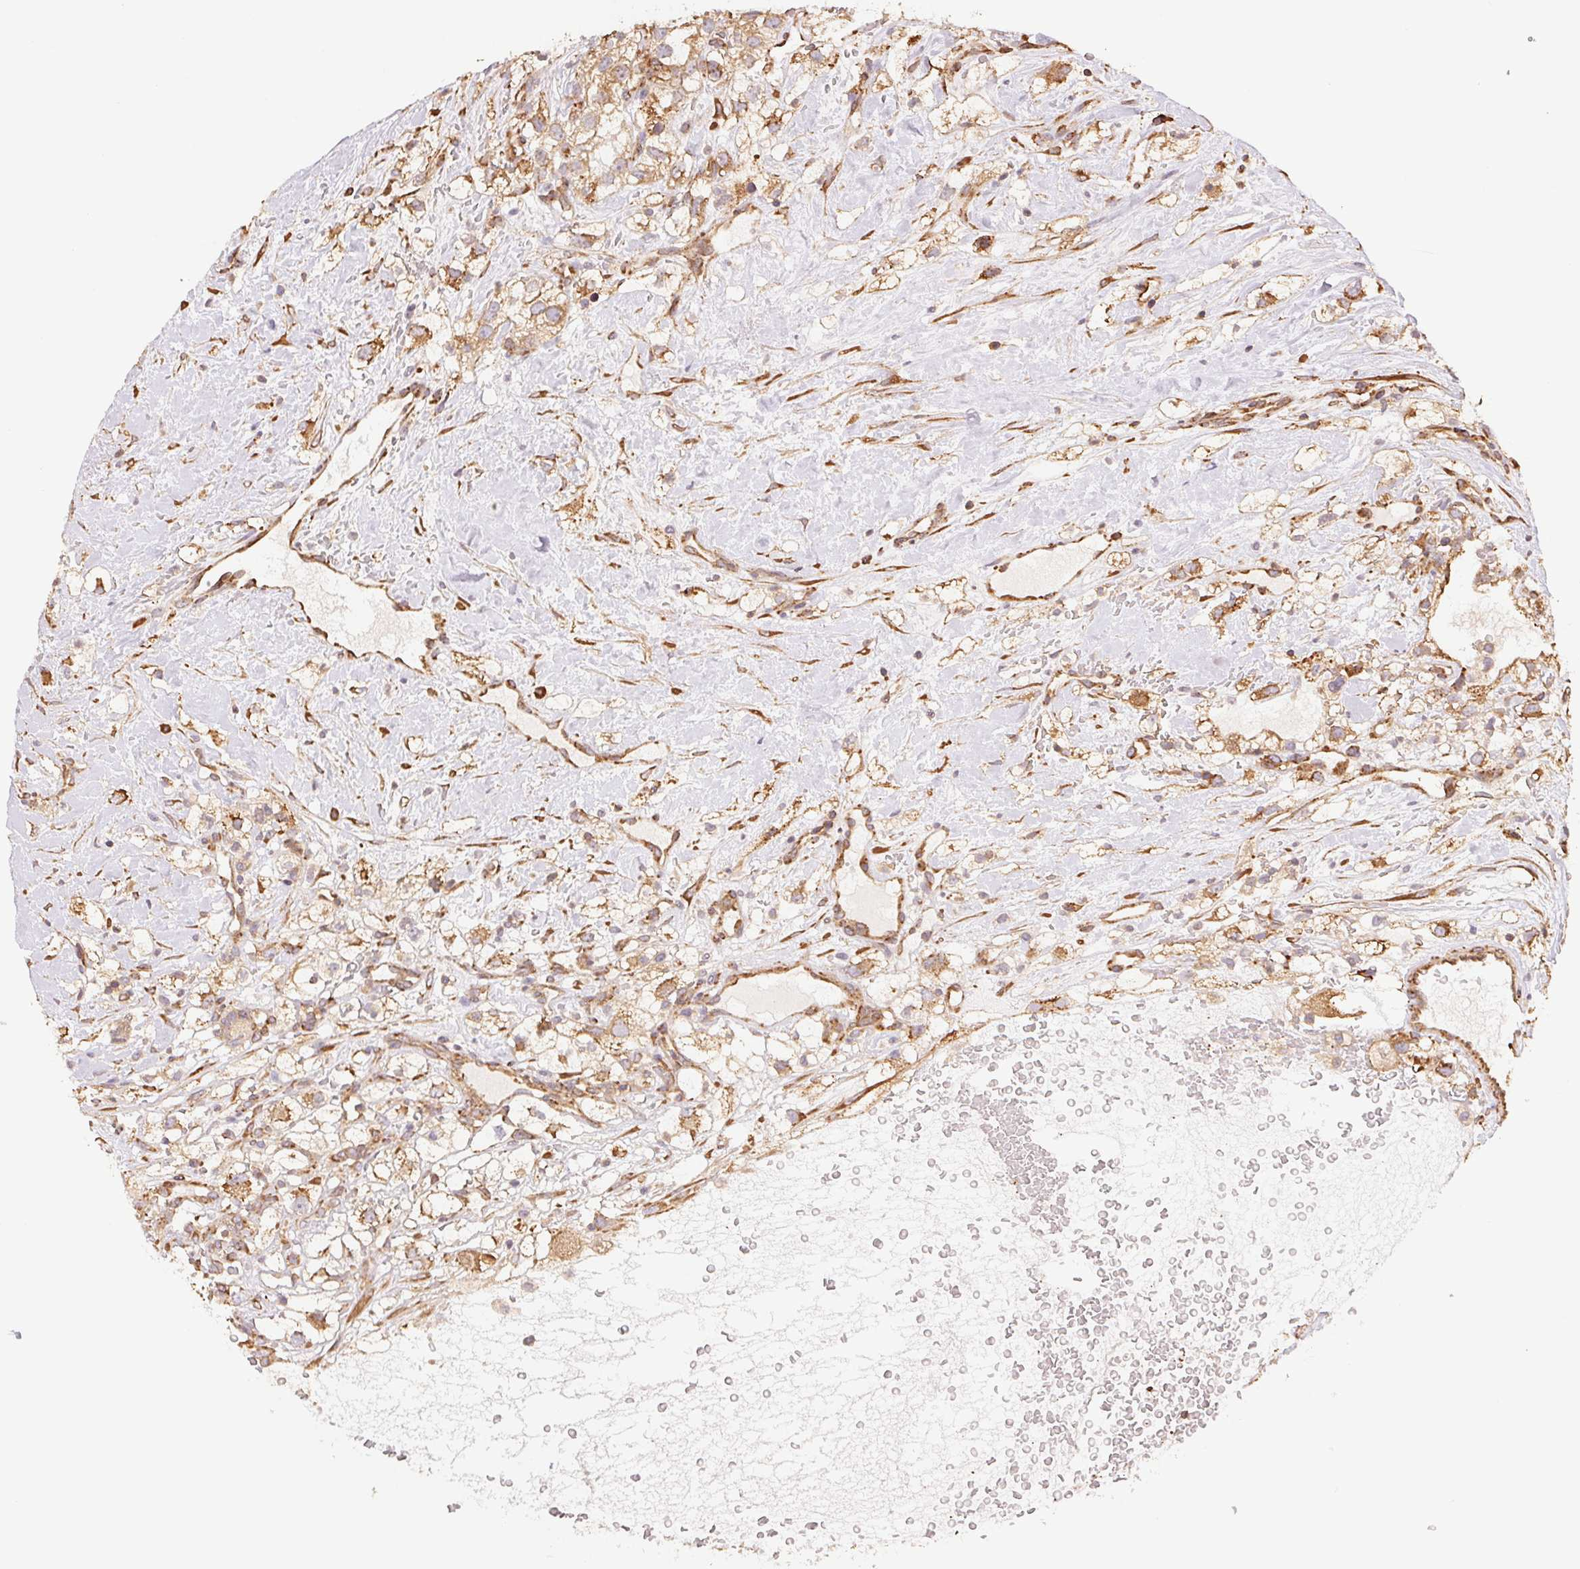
{"staining": {"intensity": "moderate", "quantity": ">75%", "location": "cytoplasmic/membranous"}, "tissue": "renal cancer", "cell_type": "Tumor cells", "image_type": "cancer", "snomed": [{"axis": "morphology", "description": "Adenocarcinoma, NOS"}, {"axis": "topography", "description": "Kidney"}], "caption": "IHC (DAB) staining of human renal cancer displays moderate cytoplasmic/membranous protein expression in approximately >75% of tumor cells.", "gene": "C6orf163", "patient": {"sex": "male", "age": 59}}